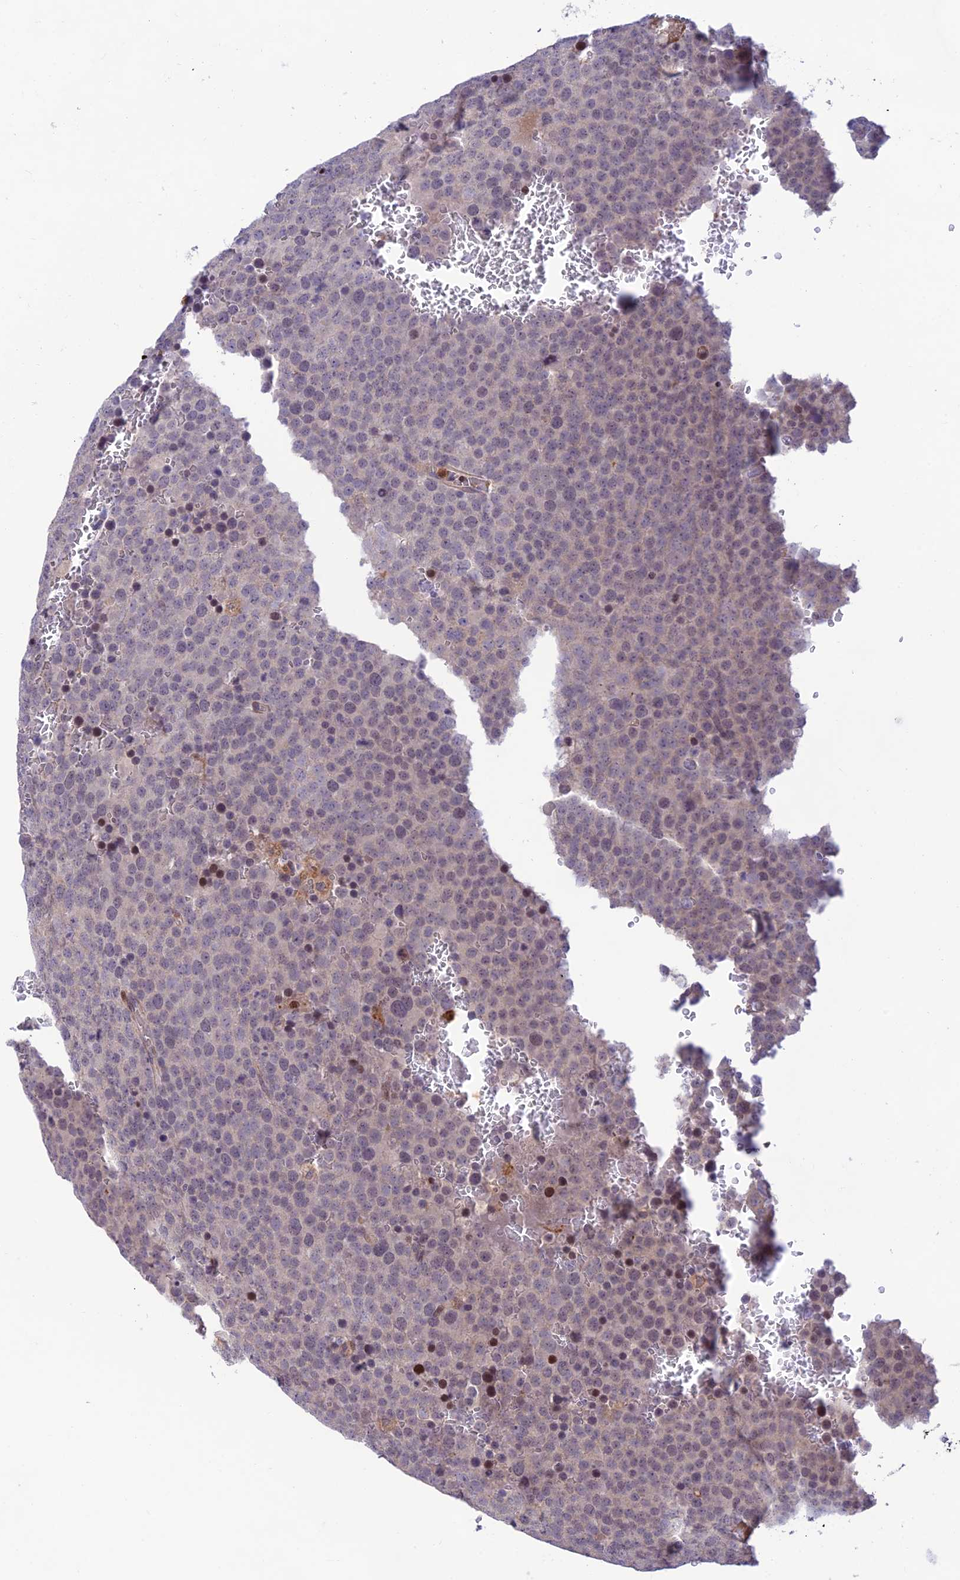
{"staining": {"intensity": "moderate", "quantity": "<25%", "location": "nuclear"}, "tissue": "testis cancer", "cell_type": "Tumor cells", "image_type": "cancer", "snomed": [{"axis": "morphology", "description": "Seminoma, NOS"}, {"axis": "topography", "description": "Testis"}], "caption": "Brown immunohistochemical staining in human testis cancer (seminoma) exhibits moderate nuclear positivity in approximately <25% of tumor cells.", "gene": "FAM186B", "patient": {"sex": "male", "age": 71}}